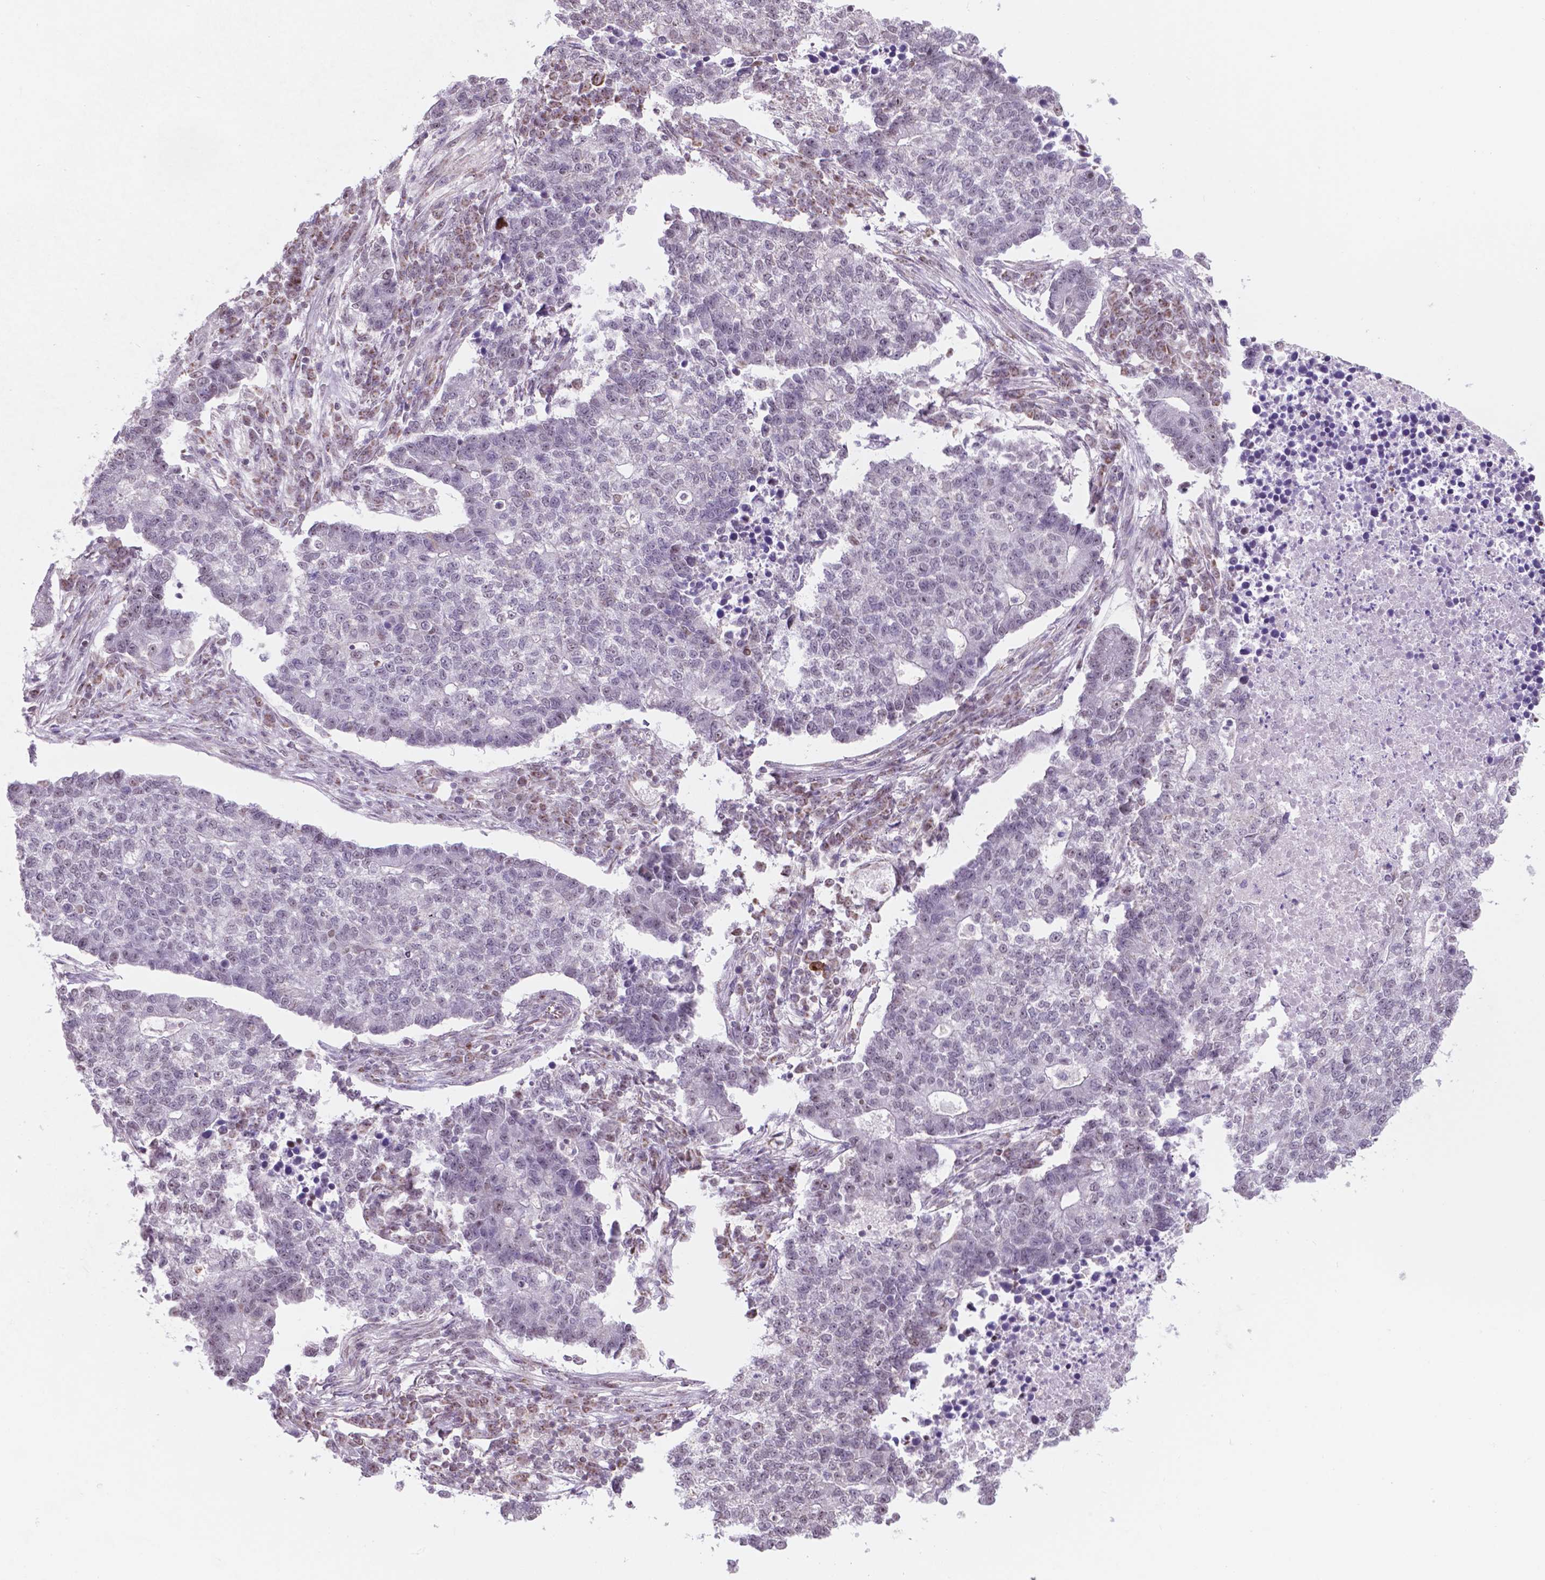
{"staining": {"intensity": "negative", "quantity": "none", "location": "none"}, "tissue": "lung cancer", "cell_type": "Tumor cells", "image_type": "cancer", "snomed": [{"axis": "morphology", "description": "Adenocarcinoma, NOS"}, {"axis": "topography", "description": "Lung"}], "caption": "The micrograph reveals no staining of tumor cells in lung cancer (adenocarcinoma). Brightfield microscopy of IHC stained with DAB (3,3'-diaminobenzidine) (brown) and hematoxylin (blue), captured at high magnification.", "gene": "NDUFA10", "patient": {"sex": "male", "age": 57}}